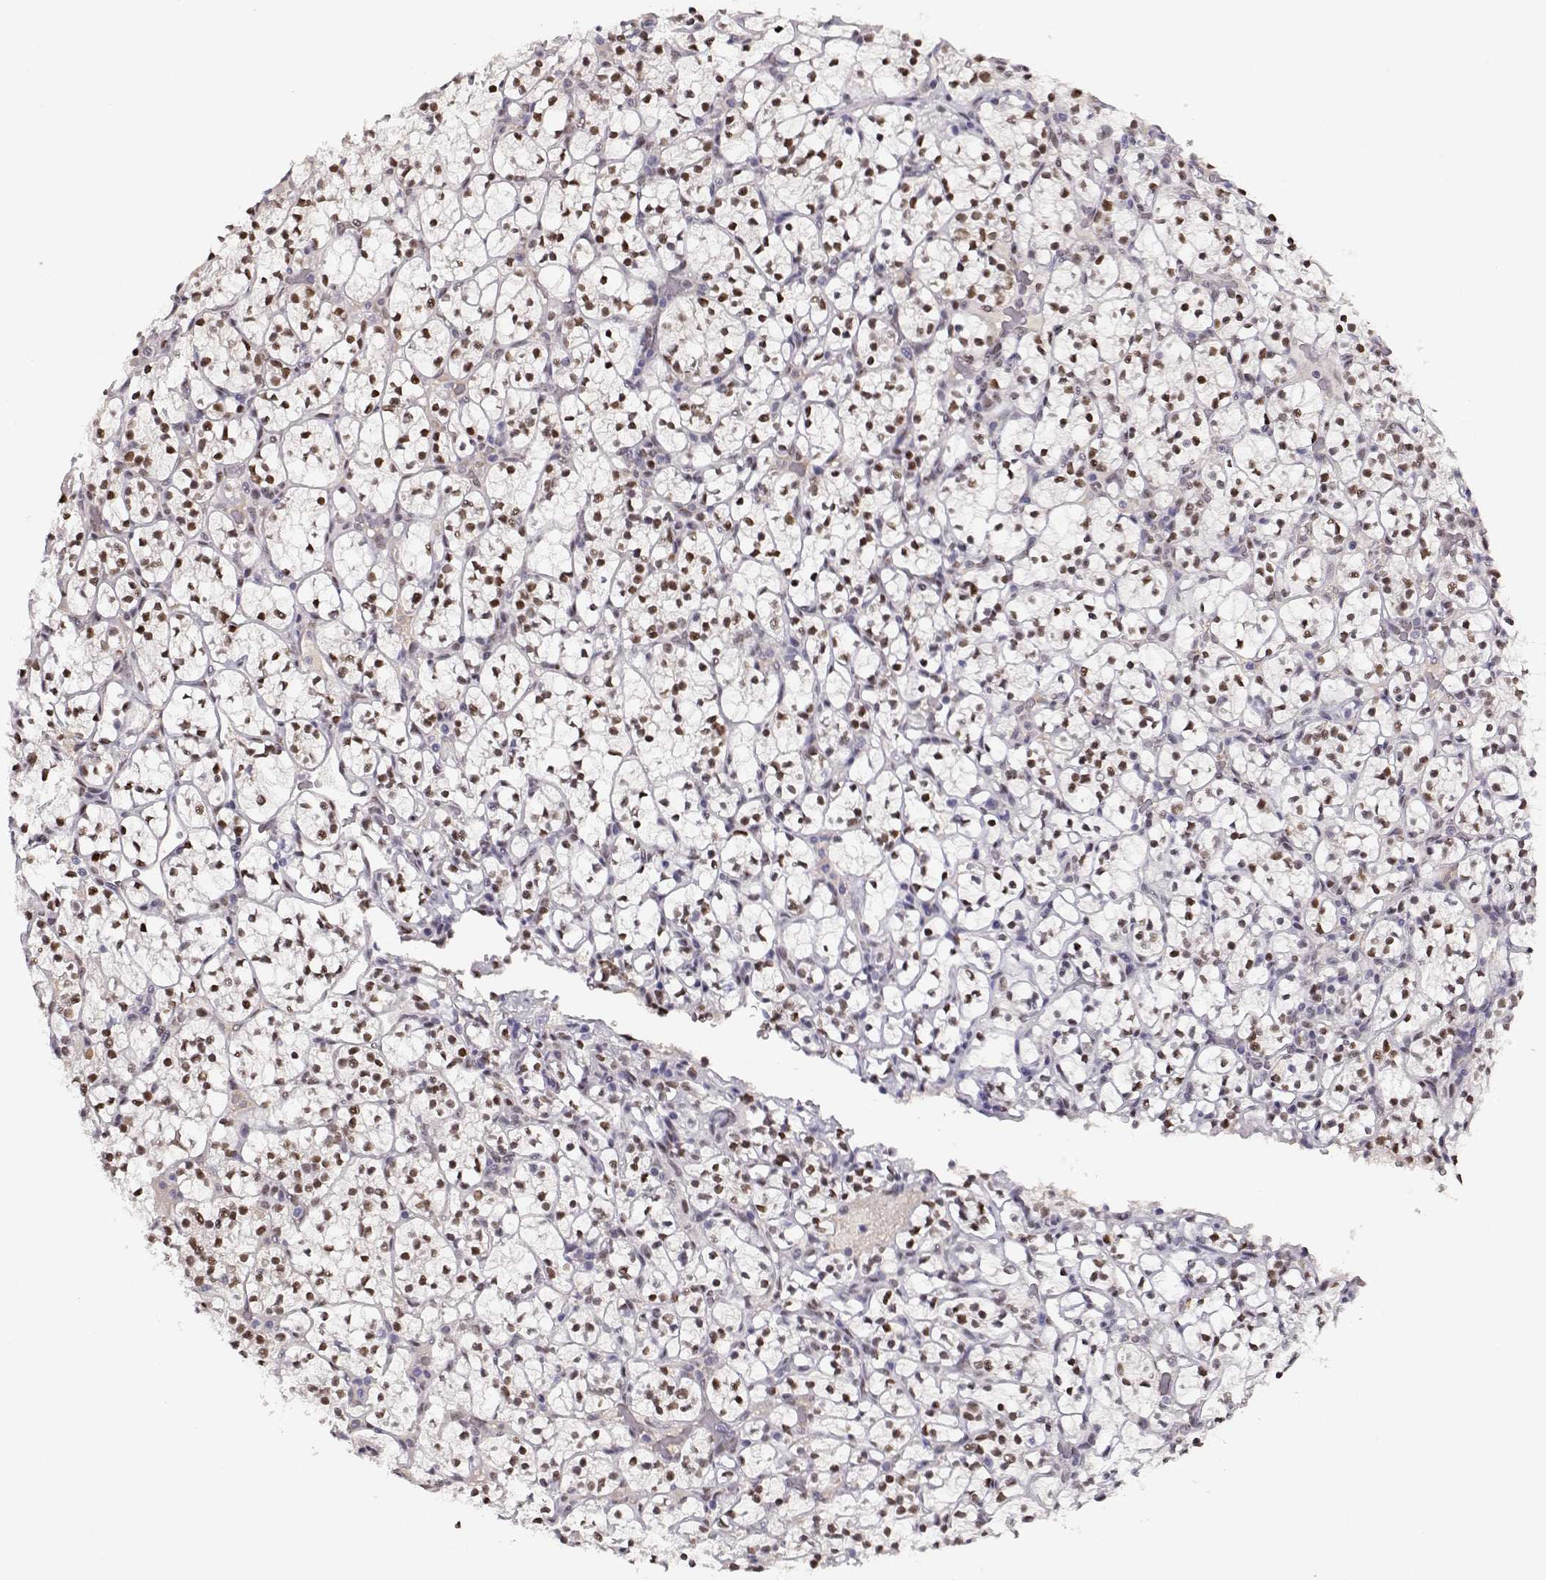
{"staining": {"intensity": "strong", "quantity": ">75%", "location": "nuclear"}, "tissue": "renal cancer", "cell_type": "Tumor cells", "image_type": "cancer", "snomed": [{"axis": "morphology", "description": "Adenocarcinoma, NOS"}, {"axis": "topography", "description": "Kidney"}], "caption": "A high amount of strong nuclear staining is seen in approximately >75% of tumor cells in renal adenocarcinoma tissue.", "gene": "POLI", "patient": {"sex": "female", "age": 89}}